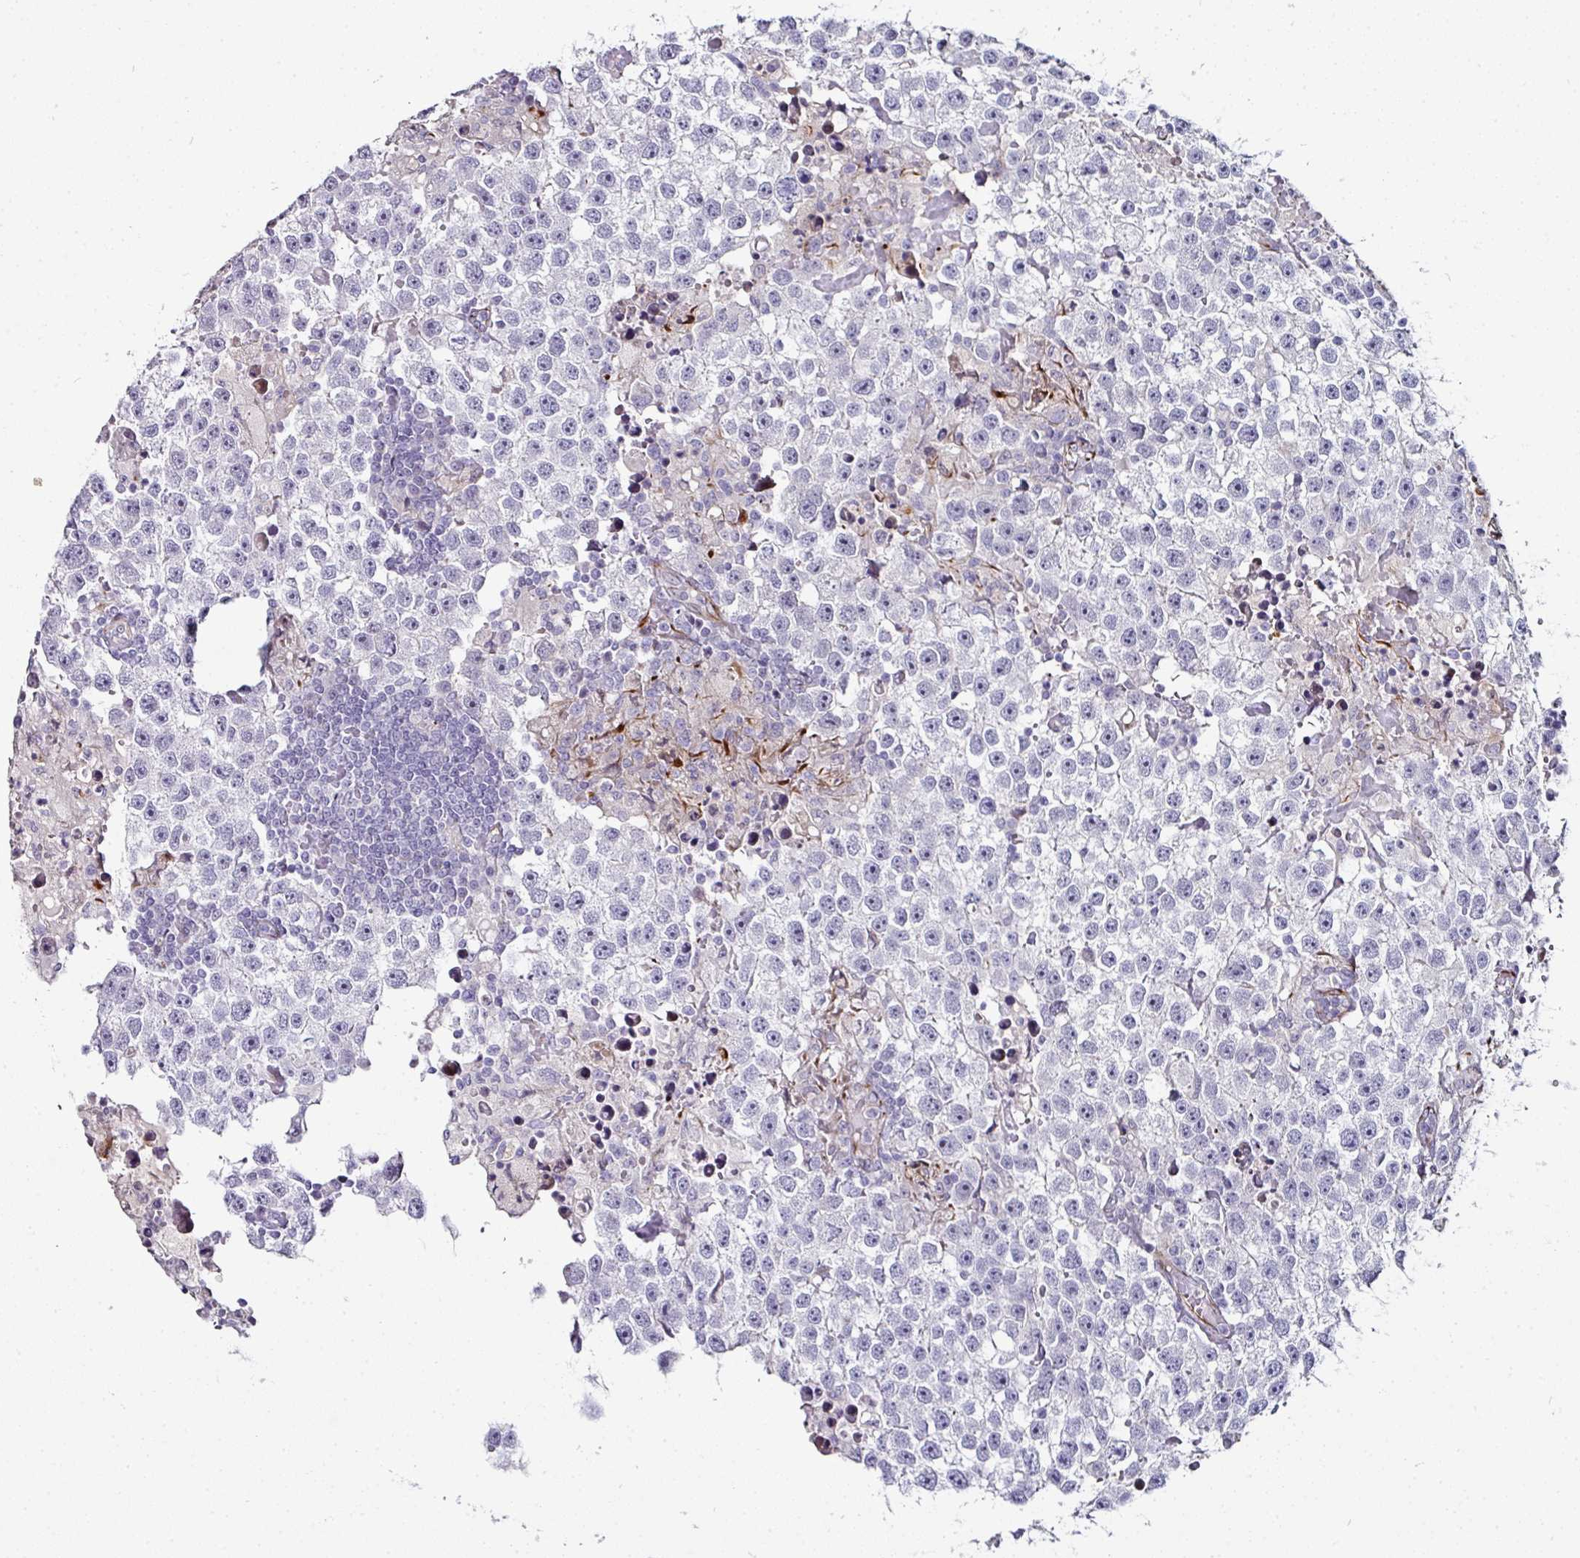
{"staining": {"intensity": "negative", "quantity": "none", "location": "none"}, "tissue": "testis cancer", "cell_type": "Tumor cells", "image_type": "cancer", "snomed": [{"axis": "morphology", "description": "Carcinoma, Embryonal, NOS"}, {"axis": "topography", "description": "Testis"}], "caption": "High magnification brightfield microscopy of embryonal carcinoma (testis) stained with DAB (brown) and counterstained with hematoxylin (blue): tumor cells show no significant expression.", "gene": "TMPRSS9", "patient": {"sex": "male", "age": 83}}